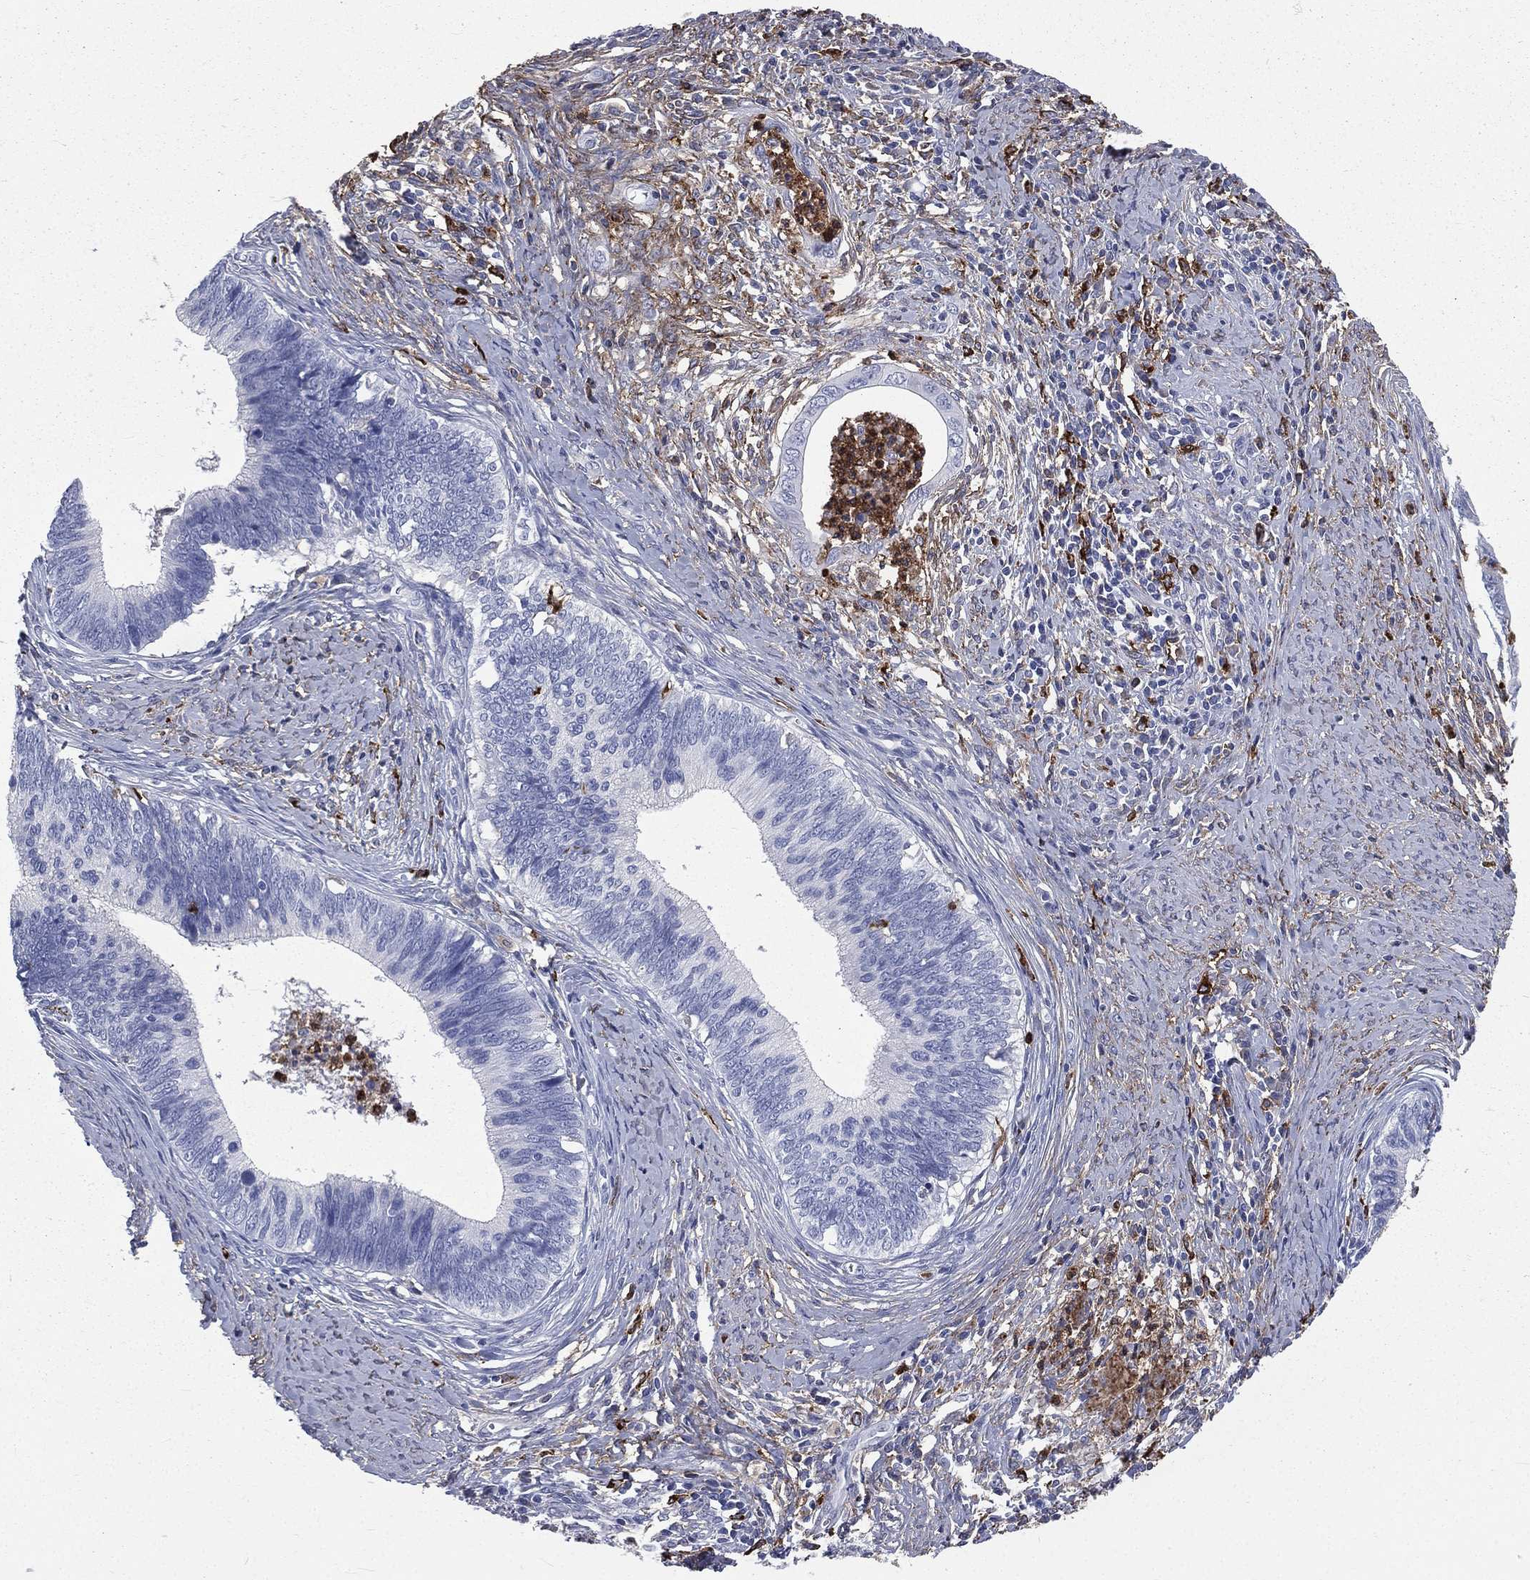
{"staining": {"intensity": "negative", "quantity": "none", "location": "none"}, "tissue": "cervical cancer", "cell_type": "Tumor cells", "image_type": "cancer", "snomed": [{"axis": "morphology", "description": "Adenocarcinoma, NOS"}, {"axis": "topography", "description": "Cervix"}], "caption": "IHC of human cervical cancer (adenocarcinoma) demonstrates no positivity in tumor cells.", "gene": "BASP1", "patient": {"sex": "female", "age": 42}}